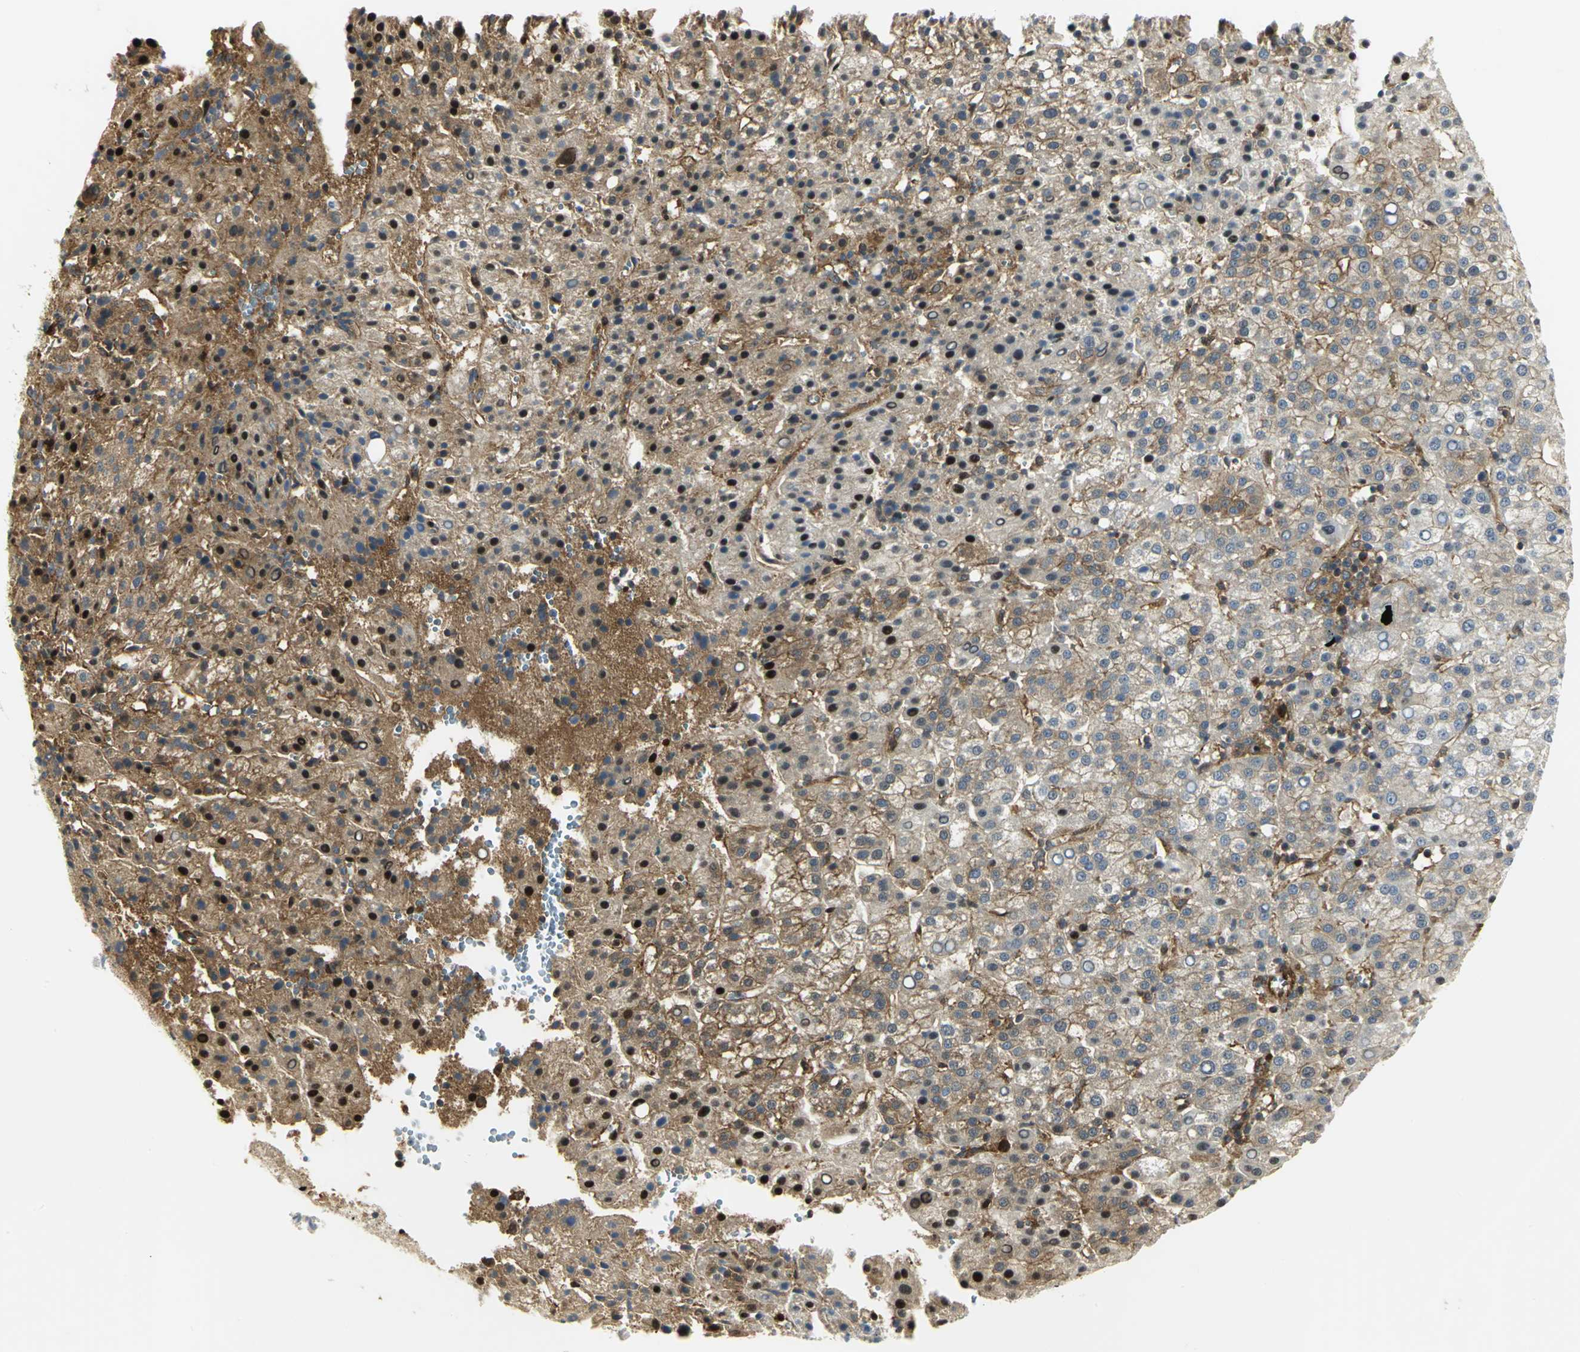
{"staining": {"intensity": "strong", "quantity": ">75%", "location": "cytoplasmic/membranous,nuclear"}, "tissue": "liver cancer", "cell_type": "Tumor cells", "image_type": "cancer", "snomed": [{"axis": "morphology", "description": "Carcinoma, Hepatocellular, NOS"}, {"axis": "topography", "description": "Liver"}], "caption": "Tumor cells reveal high levels of strong cytoplasmic/membranous and nuclear staining in approximately >75% of cells in liver hepatocellular carcinoma.", "gene": "EEA1", "patient": {"sex": "female", "age": 58}}